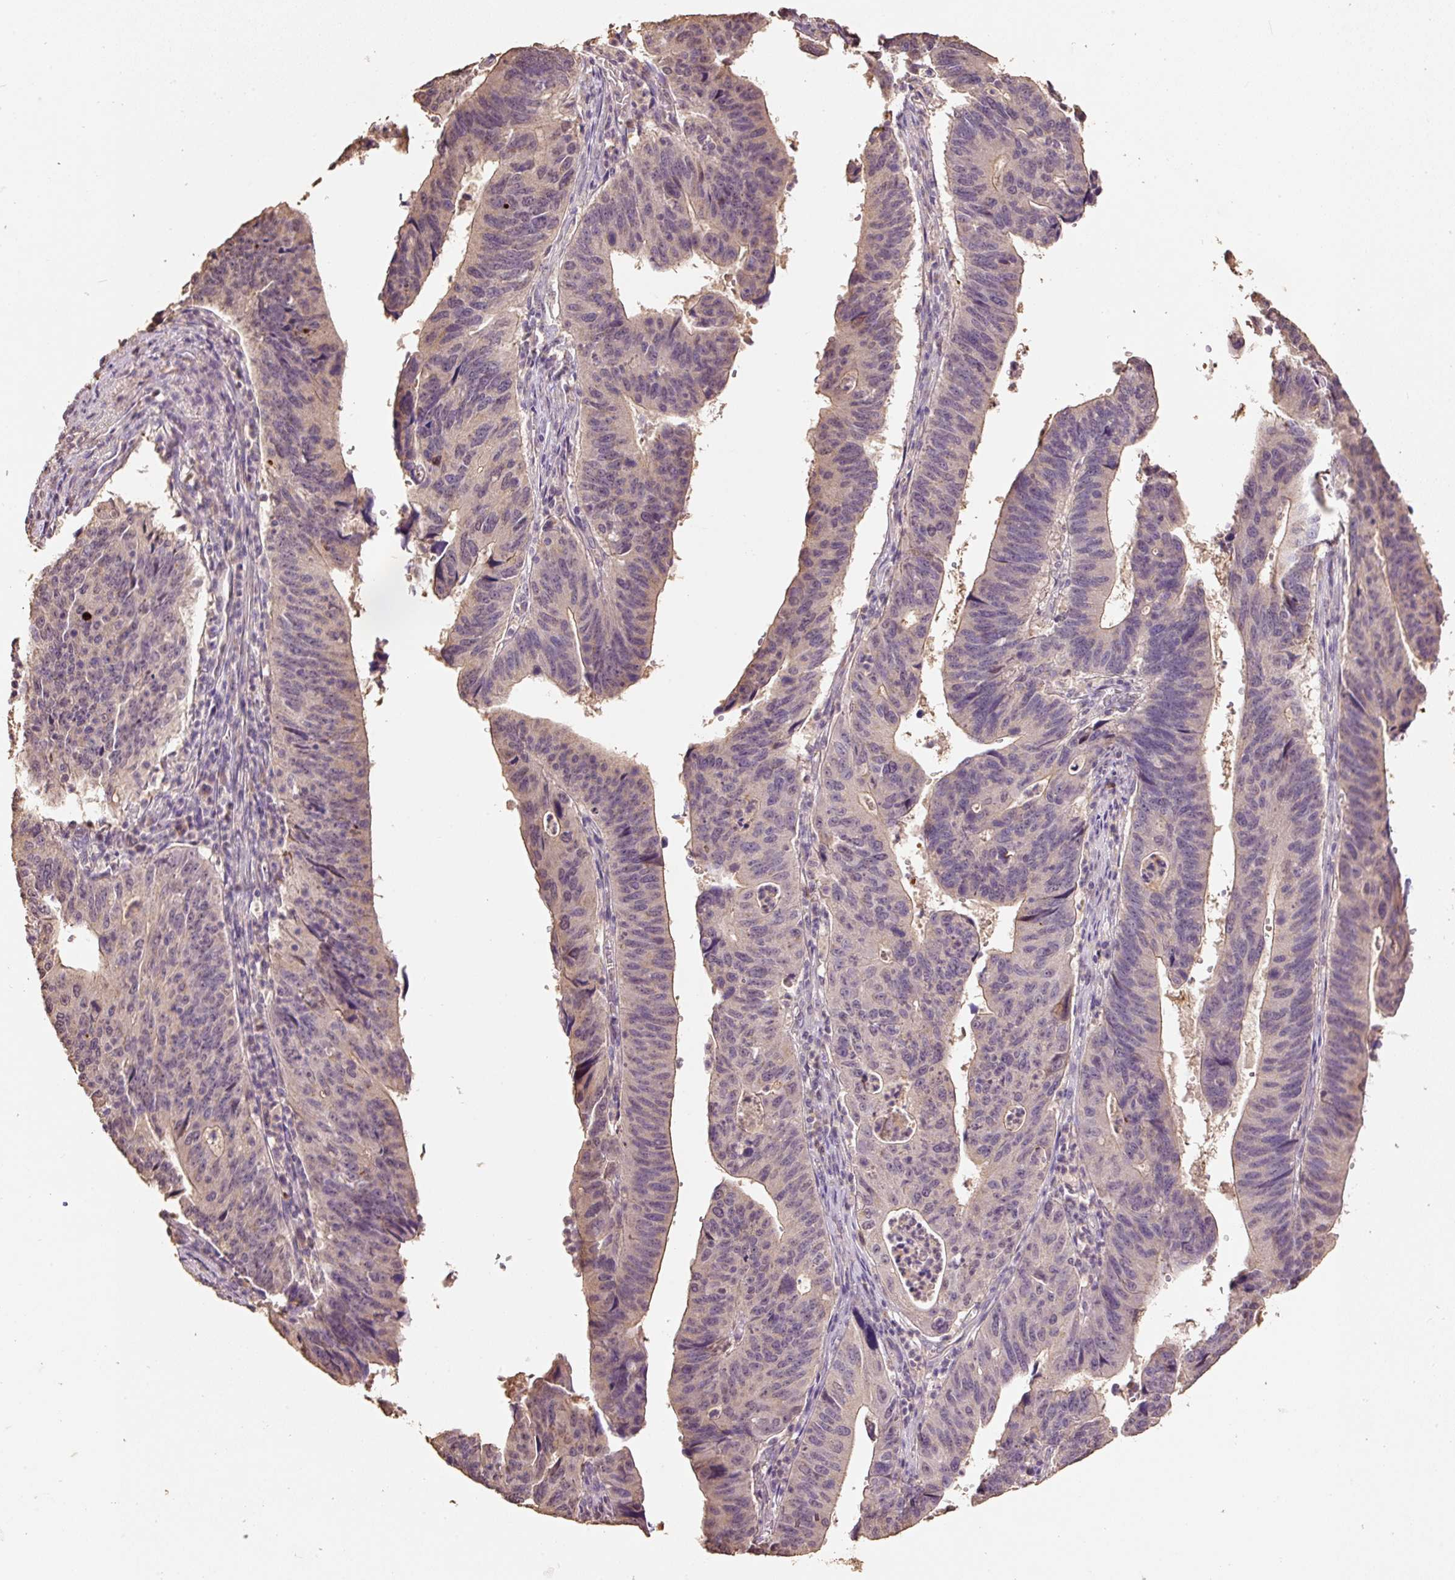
{"staining": {"intensity": "weak", "quantity": ">75%", "location": "cytoplasmic/membranous"}, "tissue": "stomach cancer", "cell_type": "Tumor cells", "image_type": "cancer", "snomed": [{"axis": "morphology", "description": "Adenocarcinoma, NOS"}, {"axis": "topography", "description": "Stomach"}], "caption": "Human stomach cancer (adenocarcinoma) stained for a protein (brown) exhibits weak cytoplasmic/membranous positive positivity in about >75% of tumor cells.", "gene": "HERC2", "patient": {"sex": "male", "age": 59}}